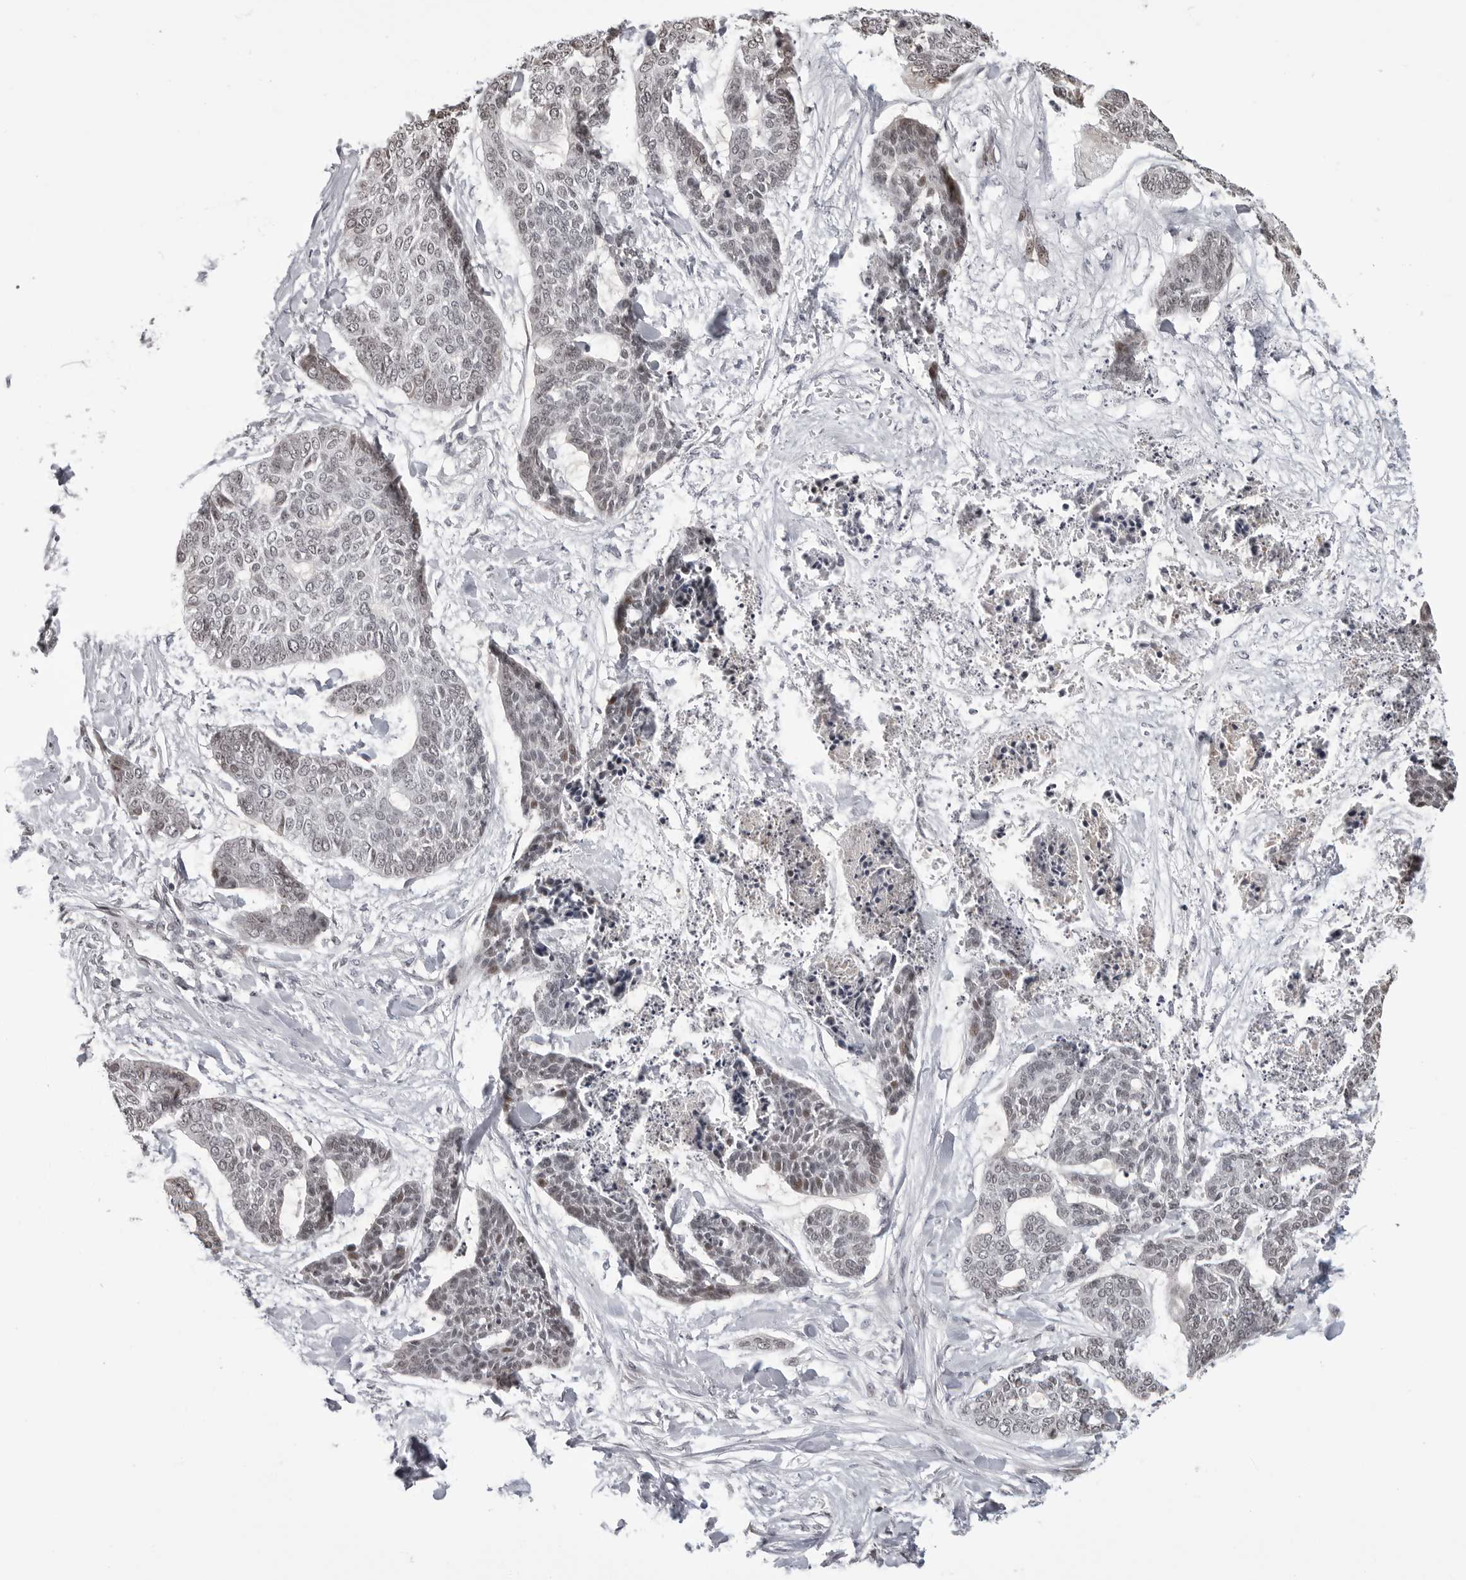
{"staining": {"intensity": "weak", "quantity": "<25%", "location": "nuclear"}, "tissue": "skin cancer", "cell_type": "Tumor cells", "image_type": "cancer", "snomed": [{"axis": "morphology", "description": "Basal cell carcinoma"}, {"axis": "topography", "description": "Skin"}], "caption": "The photomicrograph displays no significant positivity in tumor cells of skin basal cell carcinoma.", "gene": "PHF3", "patient": {"sex": "female", "age": 64}}